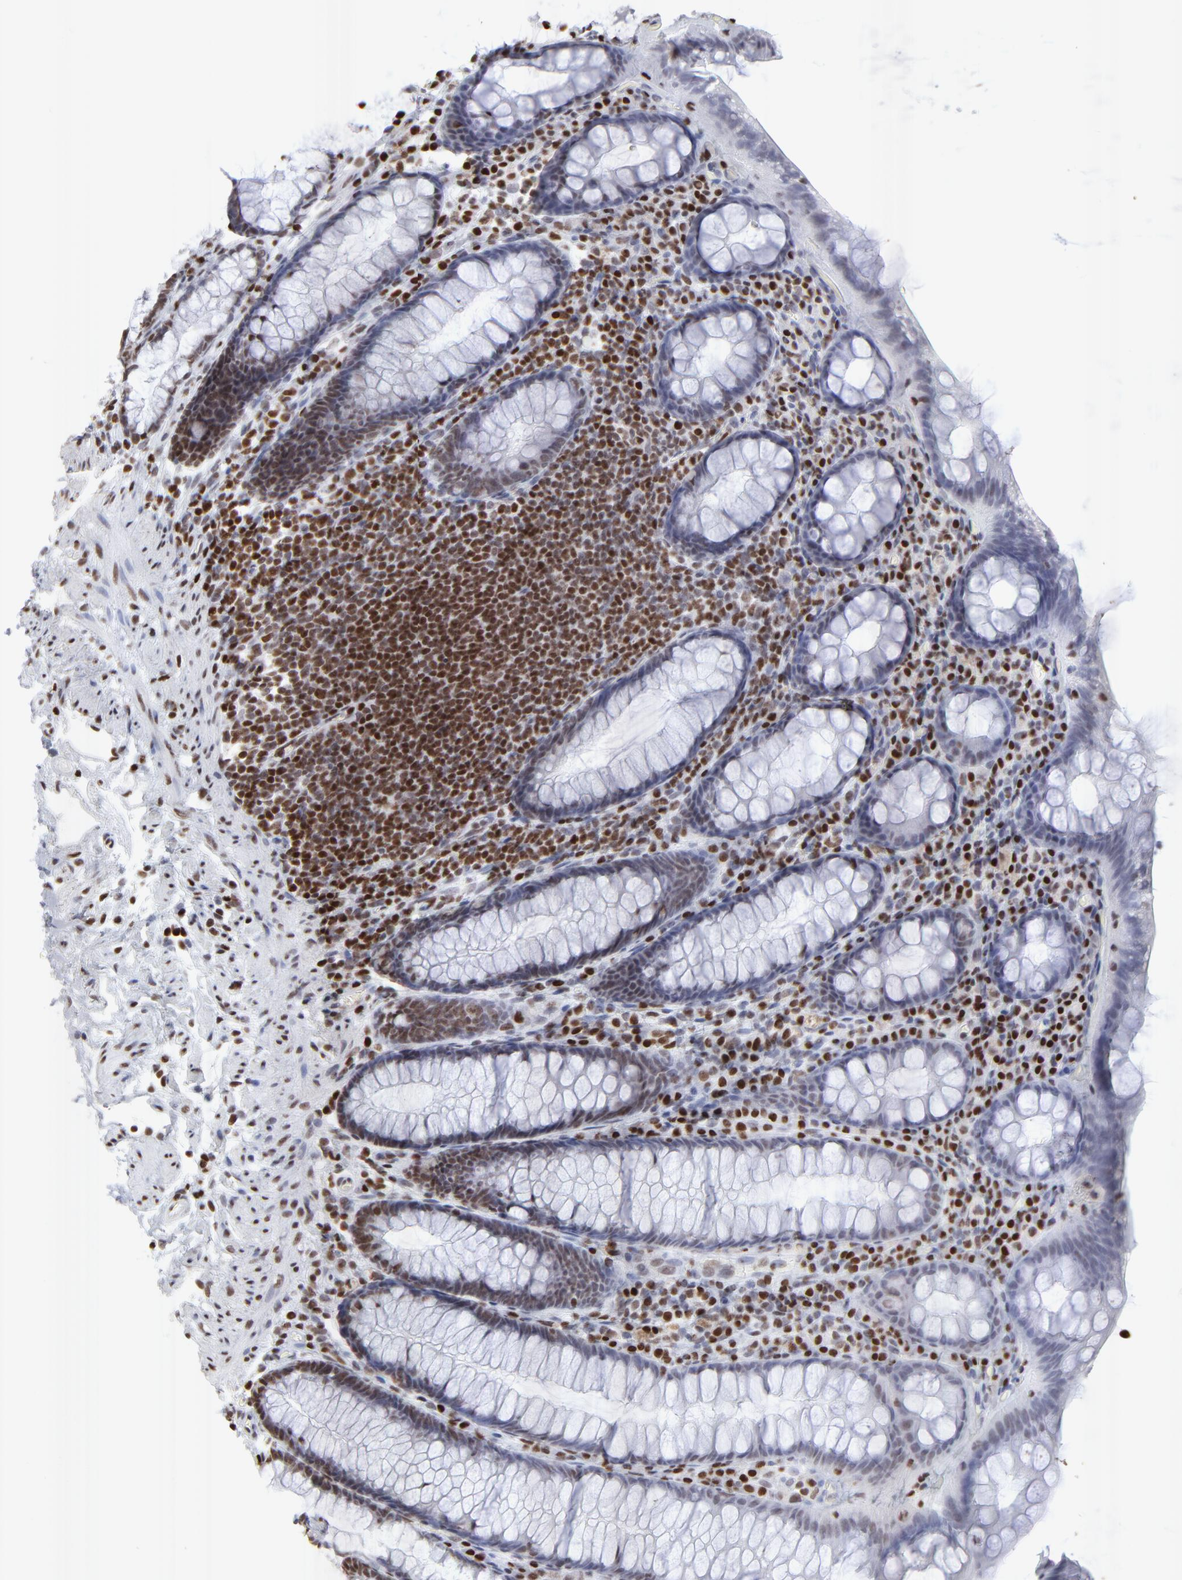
{"staining": {"intensity": "weak", "quantity": "25%-75%", "location": "nuclear"}, "tissue": "rectum", "cell_type": "Glandular cells", "image_type": "normal", "snomed": [{"axis": "morphology", "description": "Normal tissue, NOS"}, {"axis": "topography", "description": "Rectum"}], "caption": "This photomicrograph exhibits IHC staining of unremarkable rectum, with low weak nuclear staining in about 25%-75% of glandular cells.", "gene": "PARP1", "patient": {"sex": "male", "age": 92}}